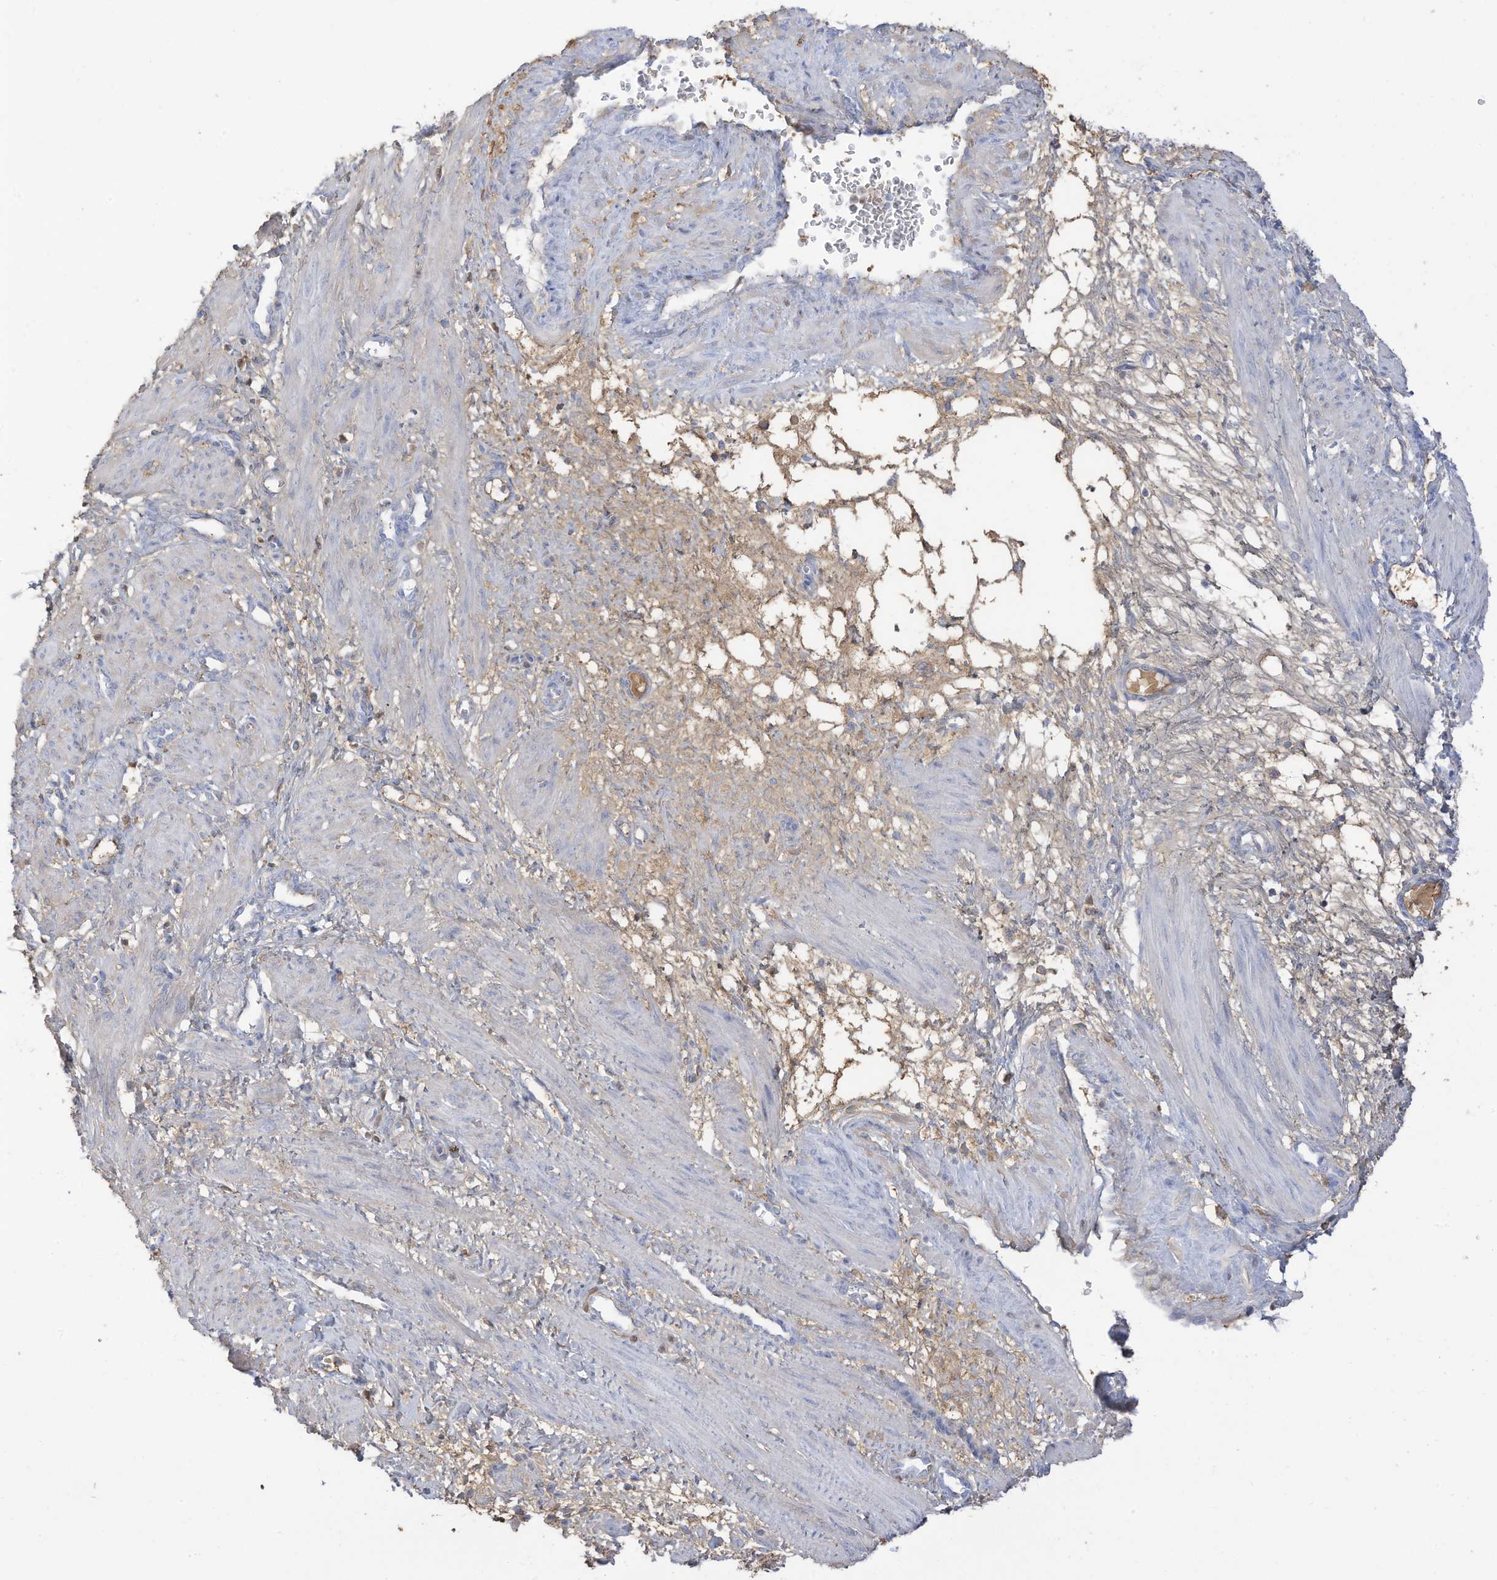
{"staining": {"intensity": "negative", "quantity": "none", "location": "none"}, "tissue": "smooth muscle", "cell_type": "Smooth muscle cells", "image_type": "normal", "snomed": [{"axis": "morphology", "description": "Normal tissue, NOS"}, {"axis": "topography", "description": "Endometrium"}], "caption": "DAB (3,3'-diaminobenzidine) immunohistochemical staining of unremarkable human smooth muscle demonstrates no significant expression in smooth muscle cells.", "gene": "HSD17B13", "patient": {"sex": "female", "age": 33}}